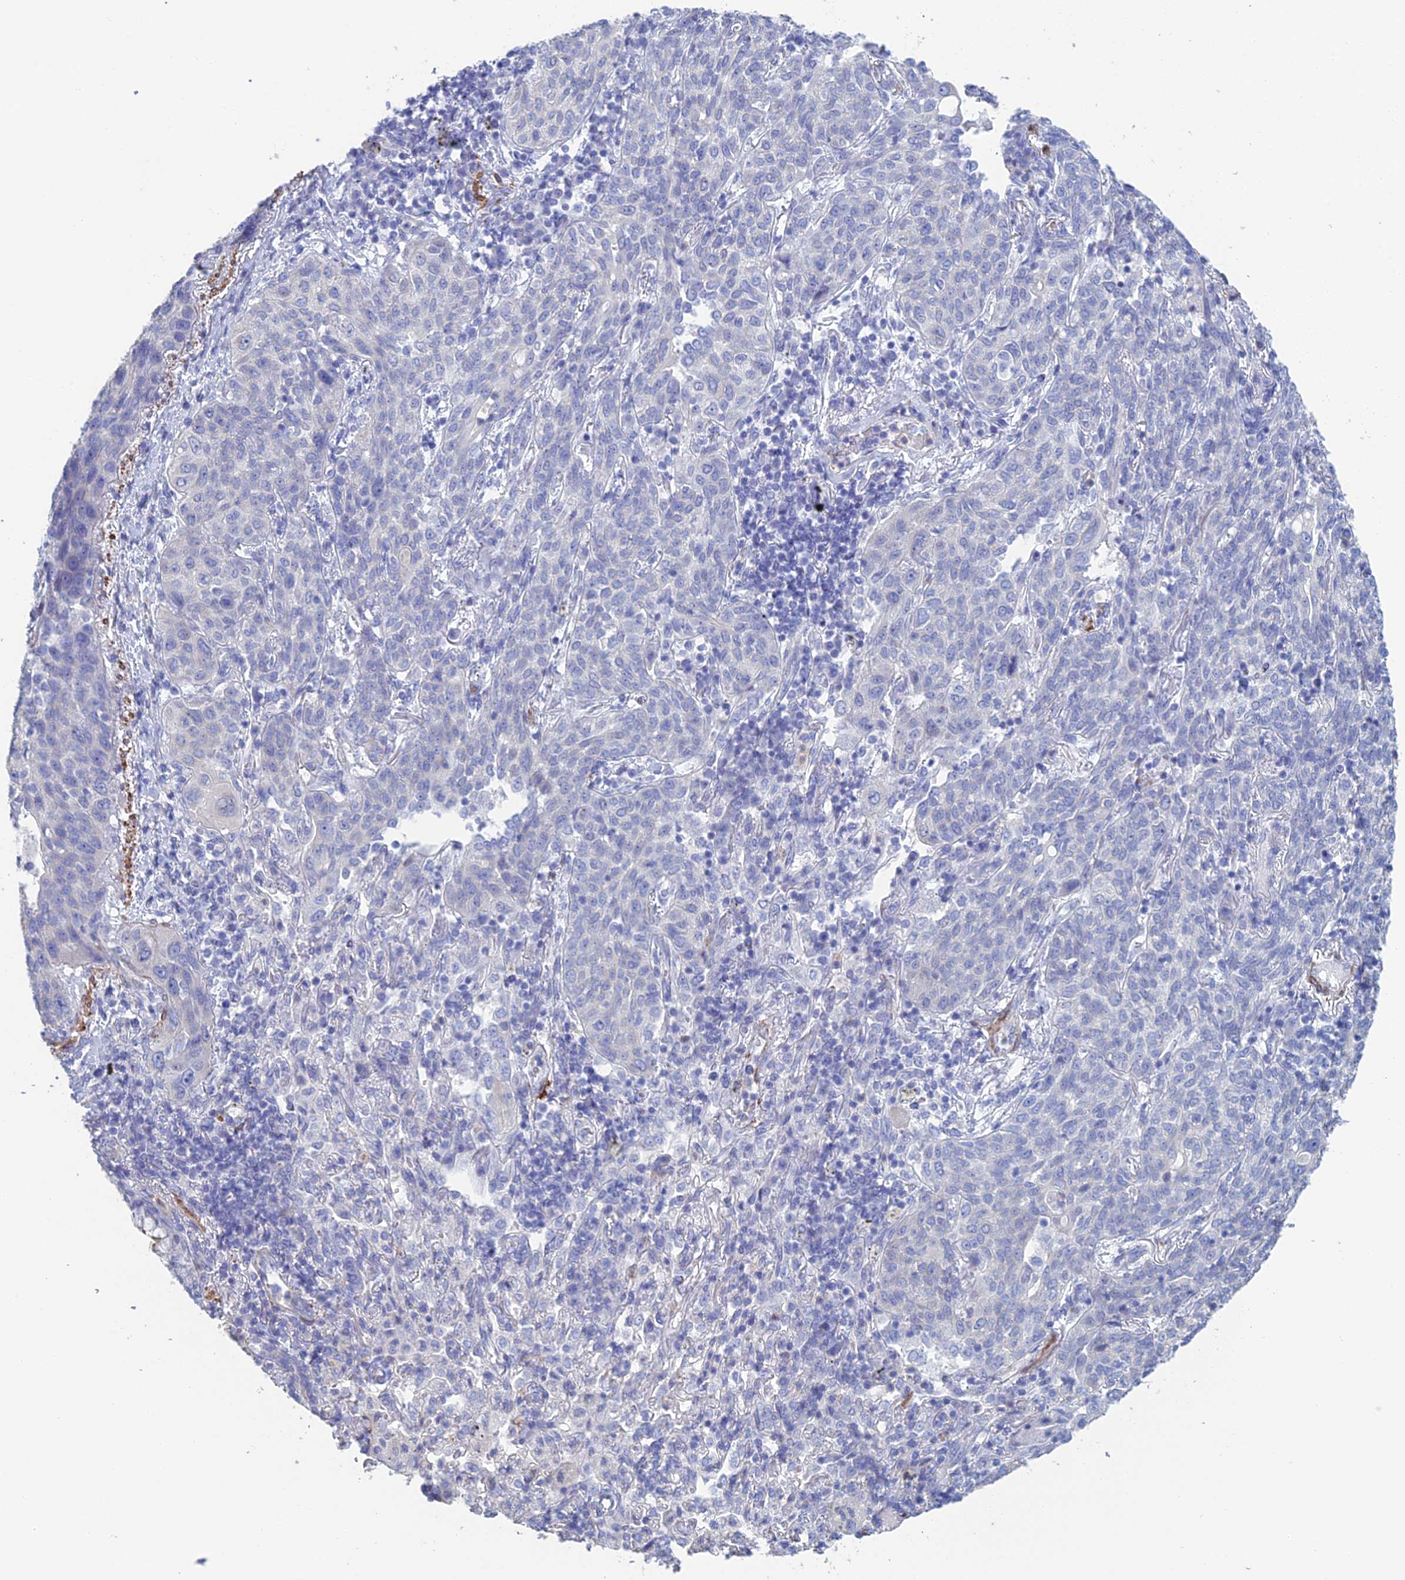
{"staining": {"intensity": "negative", "quantity": "none", "location": "none"}, "tissue": "lung cancer", "cell_type": "Tumor cells", "image_type": "cancer", "snomed": [{"axis": "morphology", "description": "Squamous cell carcinoma, NOS"}, {"axis": "topography", "description": "Lung"}], "caption": "Tumor cells show no significant positivity in lung cancer (squamous cell carcinoma).", "gene": "PCDHA8", "patient": {"sex": "female", "age": 70}}